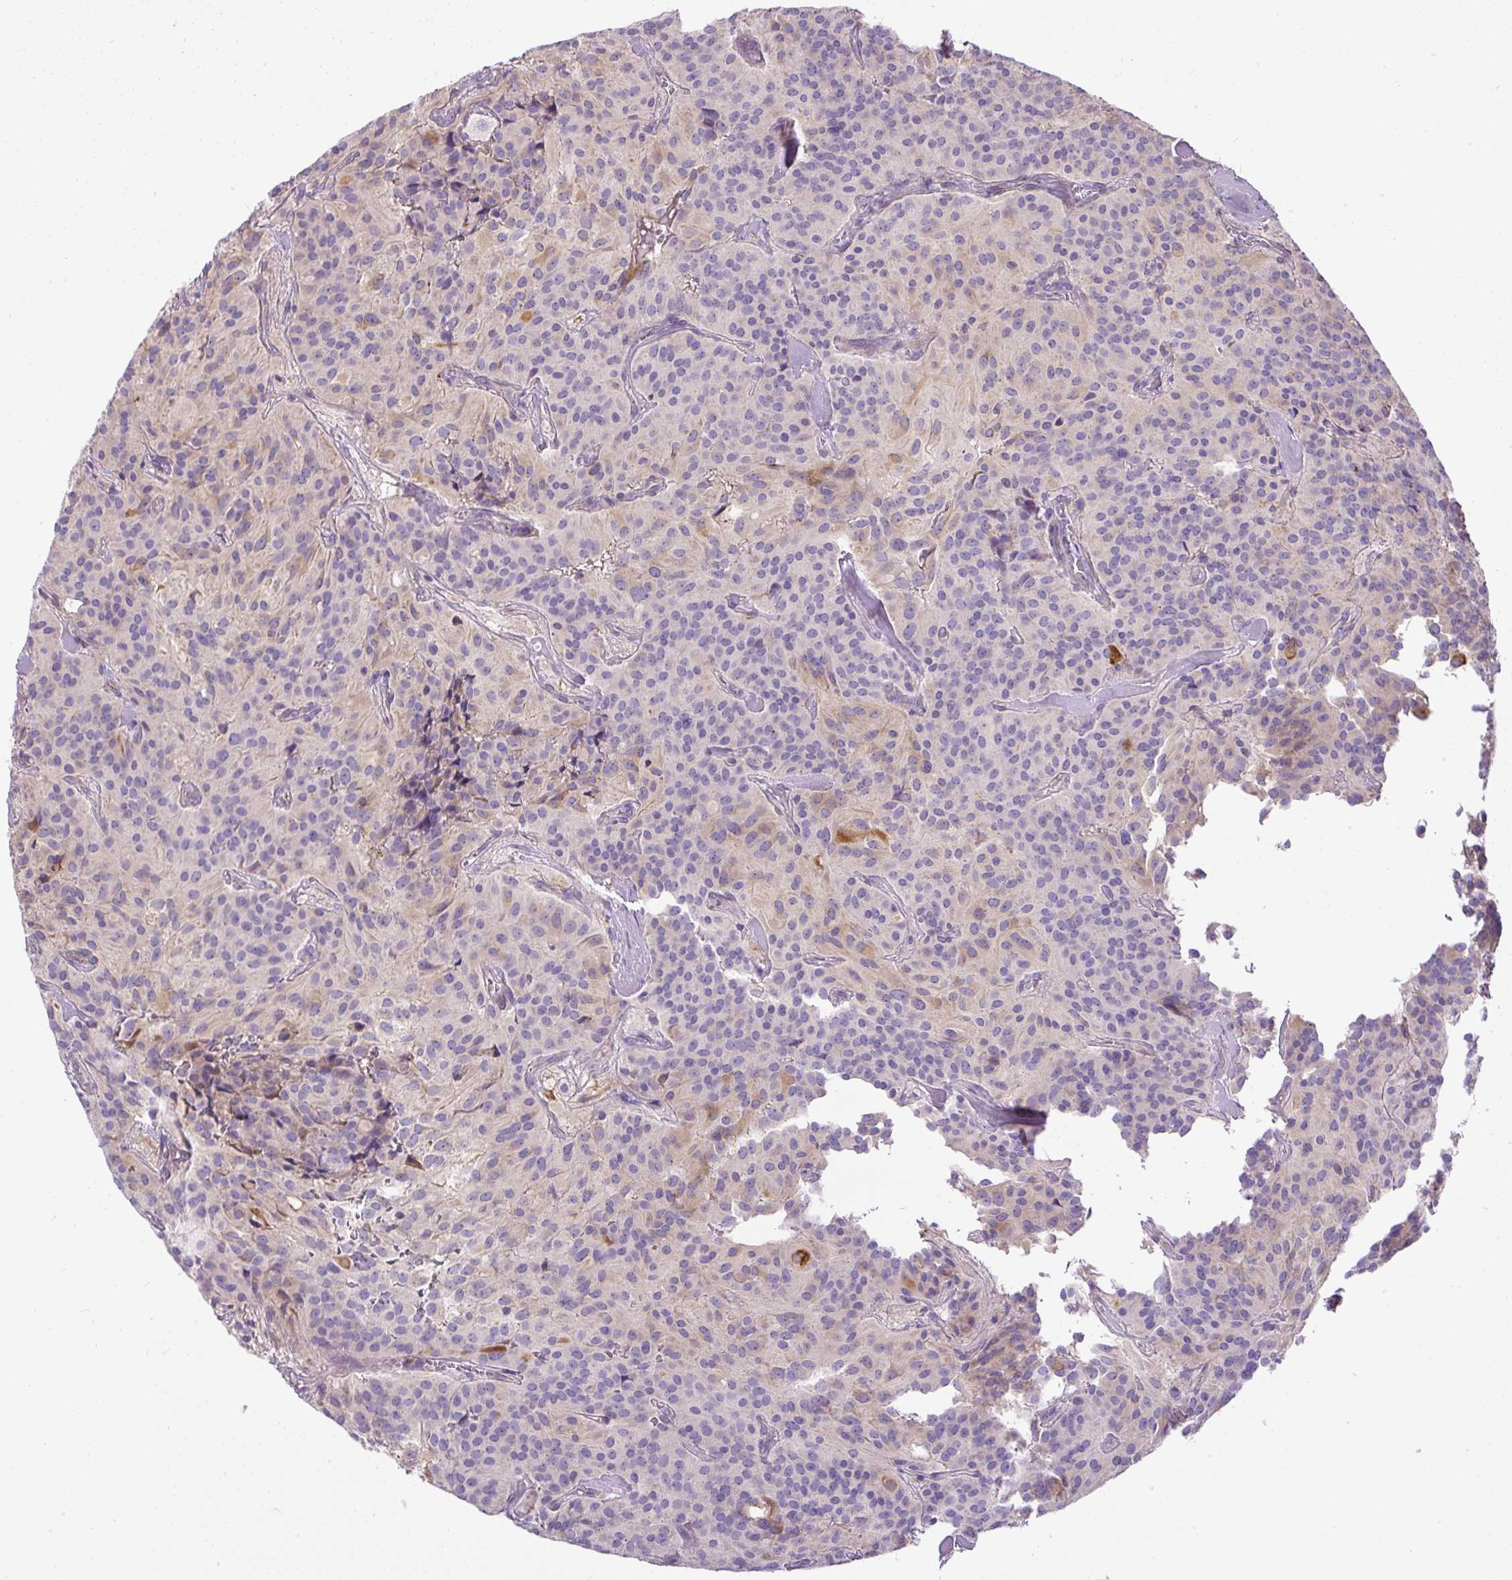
{"staining": {"intensity": "negative", "quantity": "none", "location": "none"}, "tissue": "glioma", "cell_type": "Tumor cells", "image_type": "cancer", "snomed": [{"axis": "morphology", "description": "Glioma, malignant, Low grade"}, {"axis": "topography", "description": "Brain"}], "caption": "Immunohistochemistry of human glioma demonstrates no staining in tumor cells. (Immunohistochemistry, brightfield microscopy, high magnification).", "gene": "CFAP47", "patient": {"sex": "male", "age": 42}}